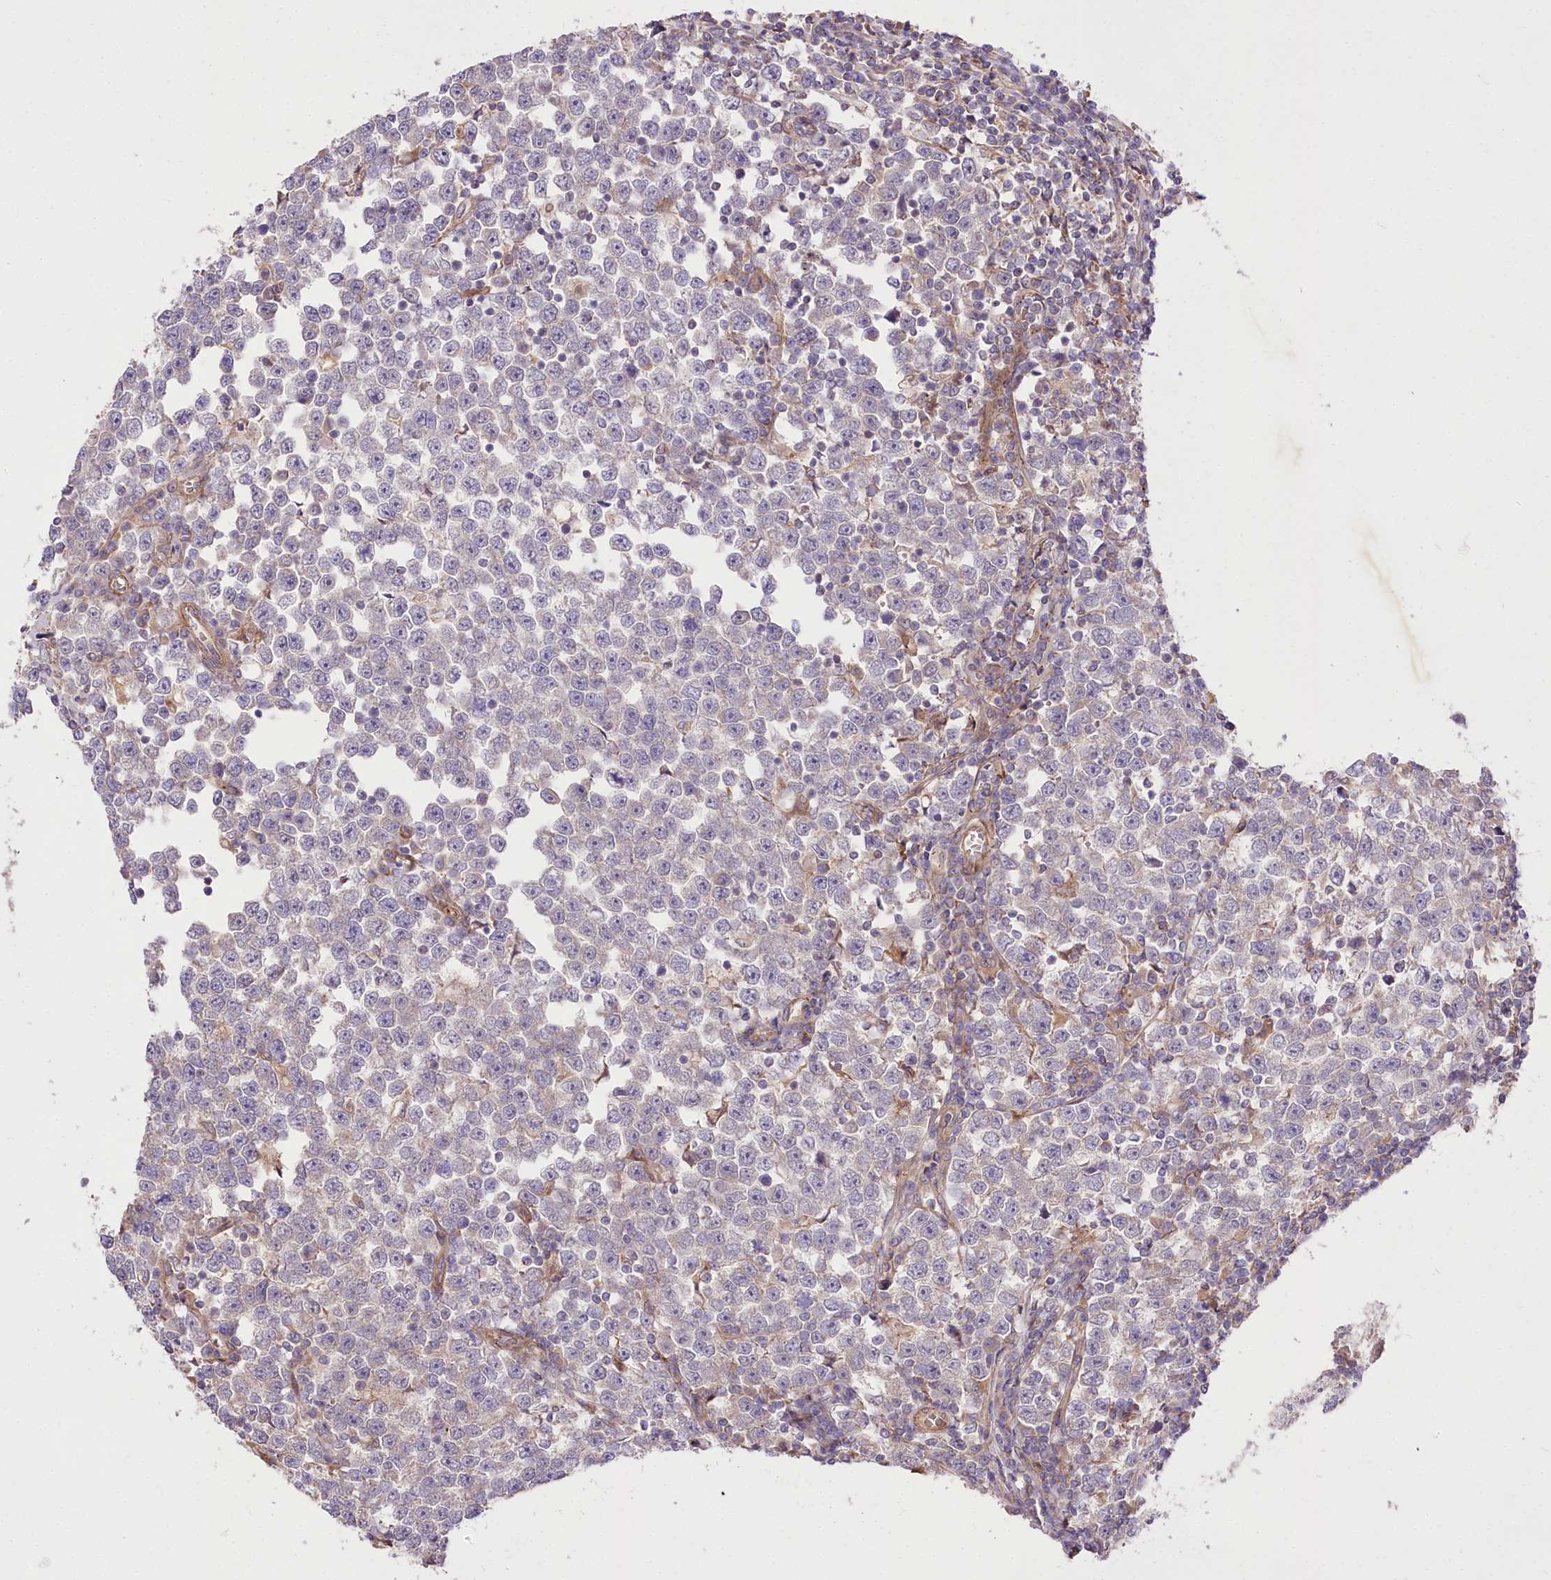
{"staining": {"intensity": "negative", "quantity": "none", "location": "none"}, "tissue": "testis cancer", "cell_type": "Tumor cells", "image_type": "cancer", "snomed": [{"axis": "morphology", "description": "Normal tissue, NOS"}, {"axis": "morphology", "description": "Seminoma, NOS"}, {"axis": "topography", "description": "Testis"}], "caption": "Immunohistochemistry (IHC) histopathology image of neoplastic tissue: testis seminoma stained with DAB (3,3'-diaminobenzidine) shows no significant protein staining in tumor cells.", "gene": "TRUB1", "patient": {"sex": "male", "age": 43}}